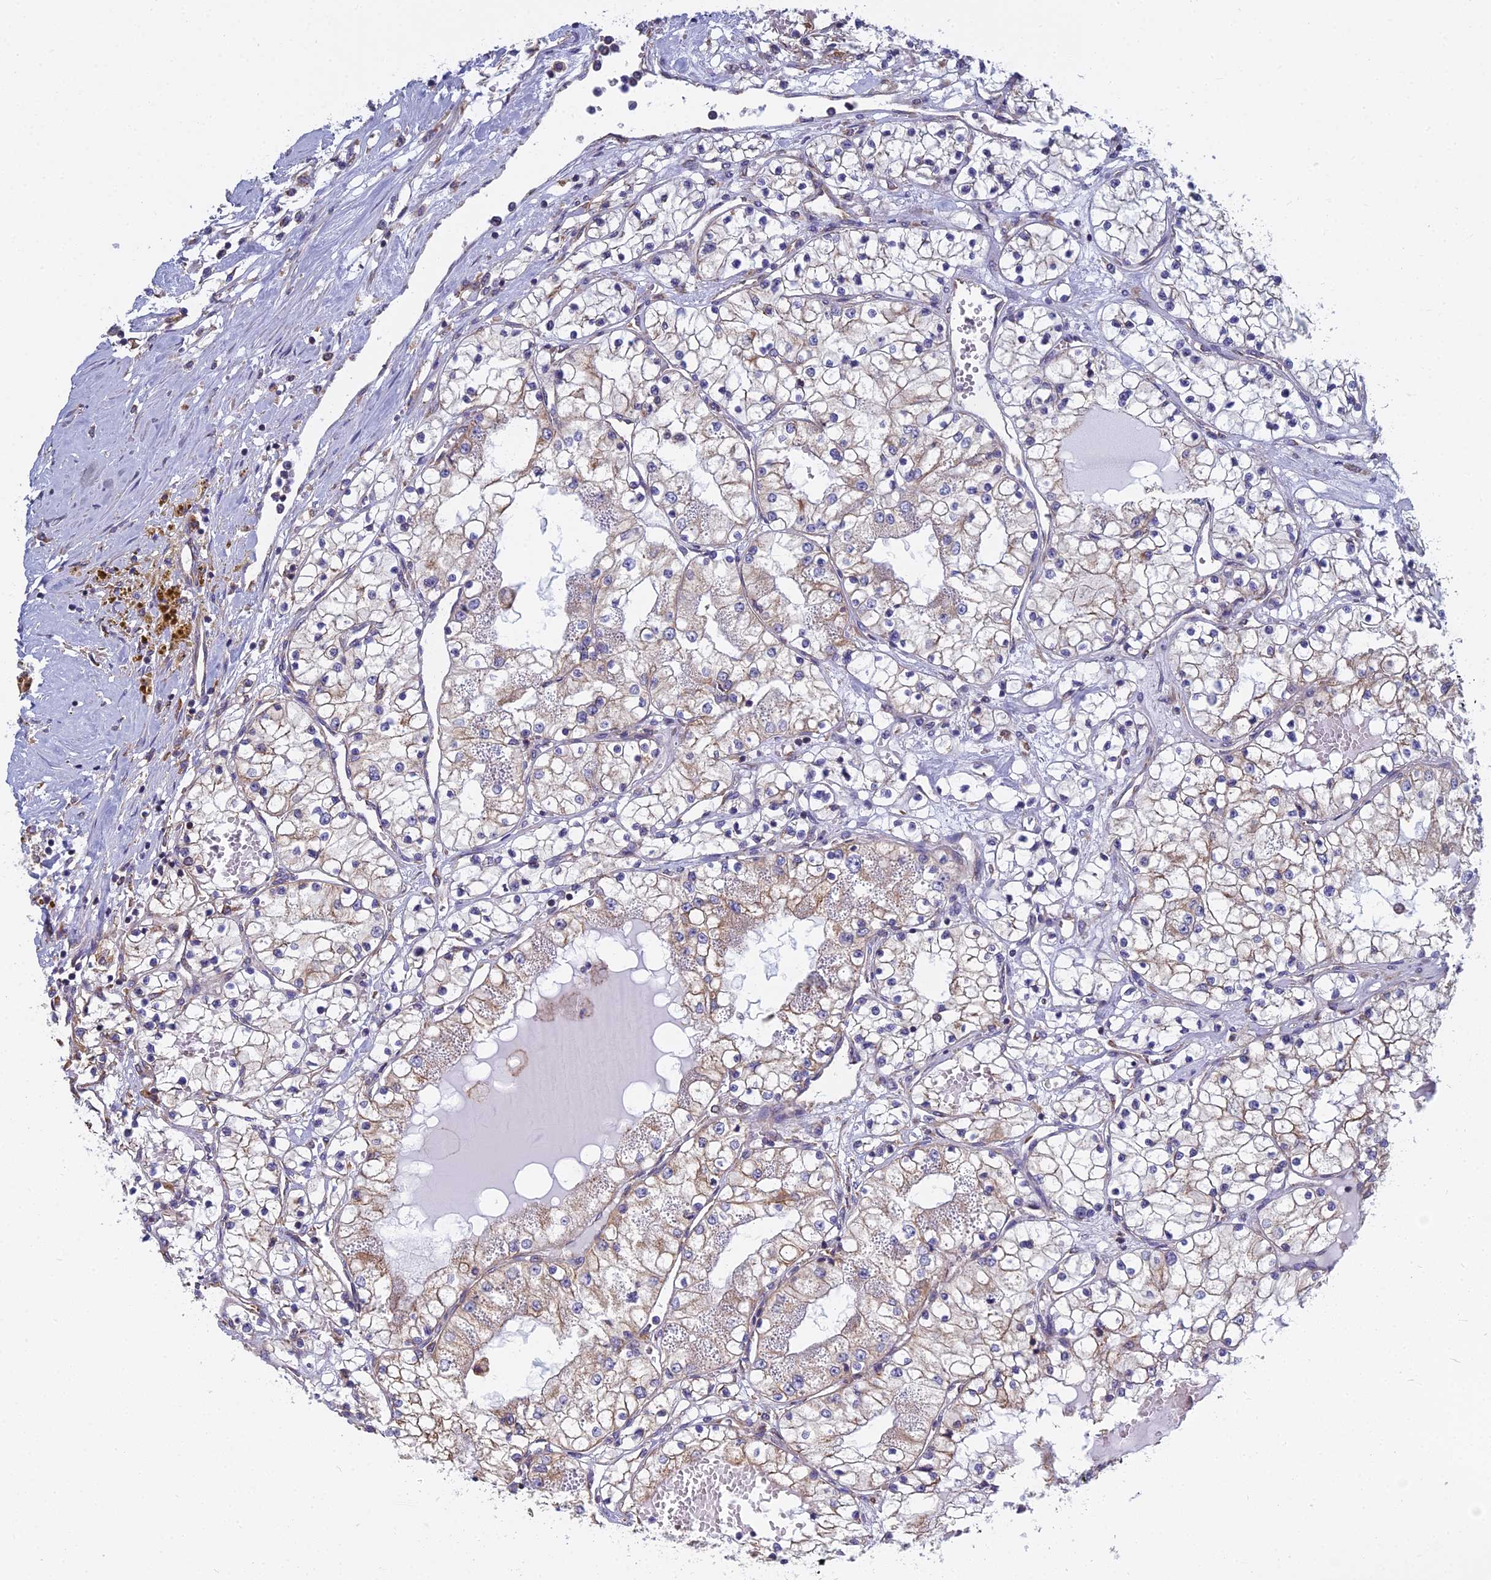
{"staining": {"intensity": "weak", "quantity": "<25%", "location": "cytoplasmic/membranous"}, "tissue": "renal cancer", "cell_type": "Tumor cells", "image_type": "cancer", "snomed": [{"axis": "morphology", "description": "Normal tissue, NOS"}, {"axis": "morphology", "description": "Adenocarcinoma, NOS"}, {"axis": "topography", "description": "Kidney"}], "caption": "Histopathology image shows no protein staining in tumor cells of renal cancer (adenocarcinoma) tissue. (Brightfield microscopy of DAB immunohistochemistry at high magnification).", "gene": "KIAA1143", "patient": {"sex": "male", "age": 68}}